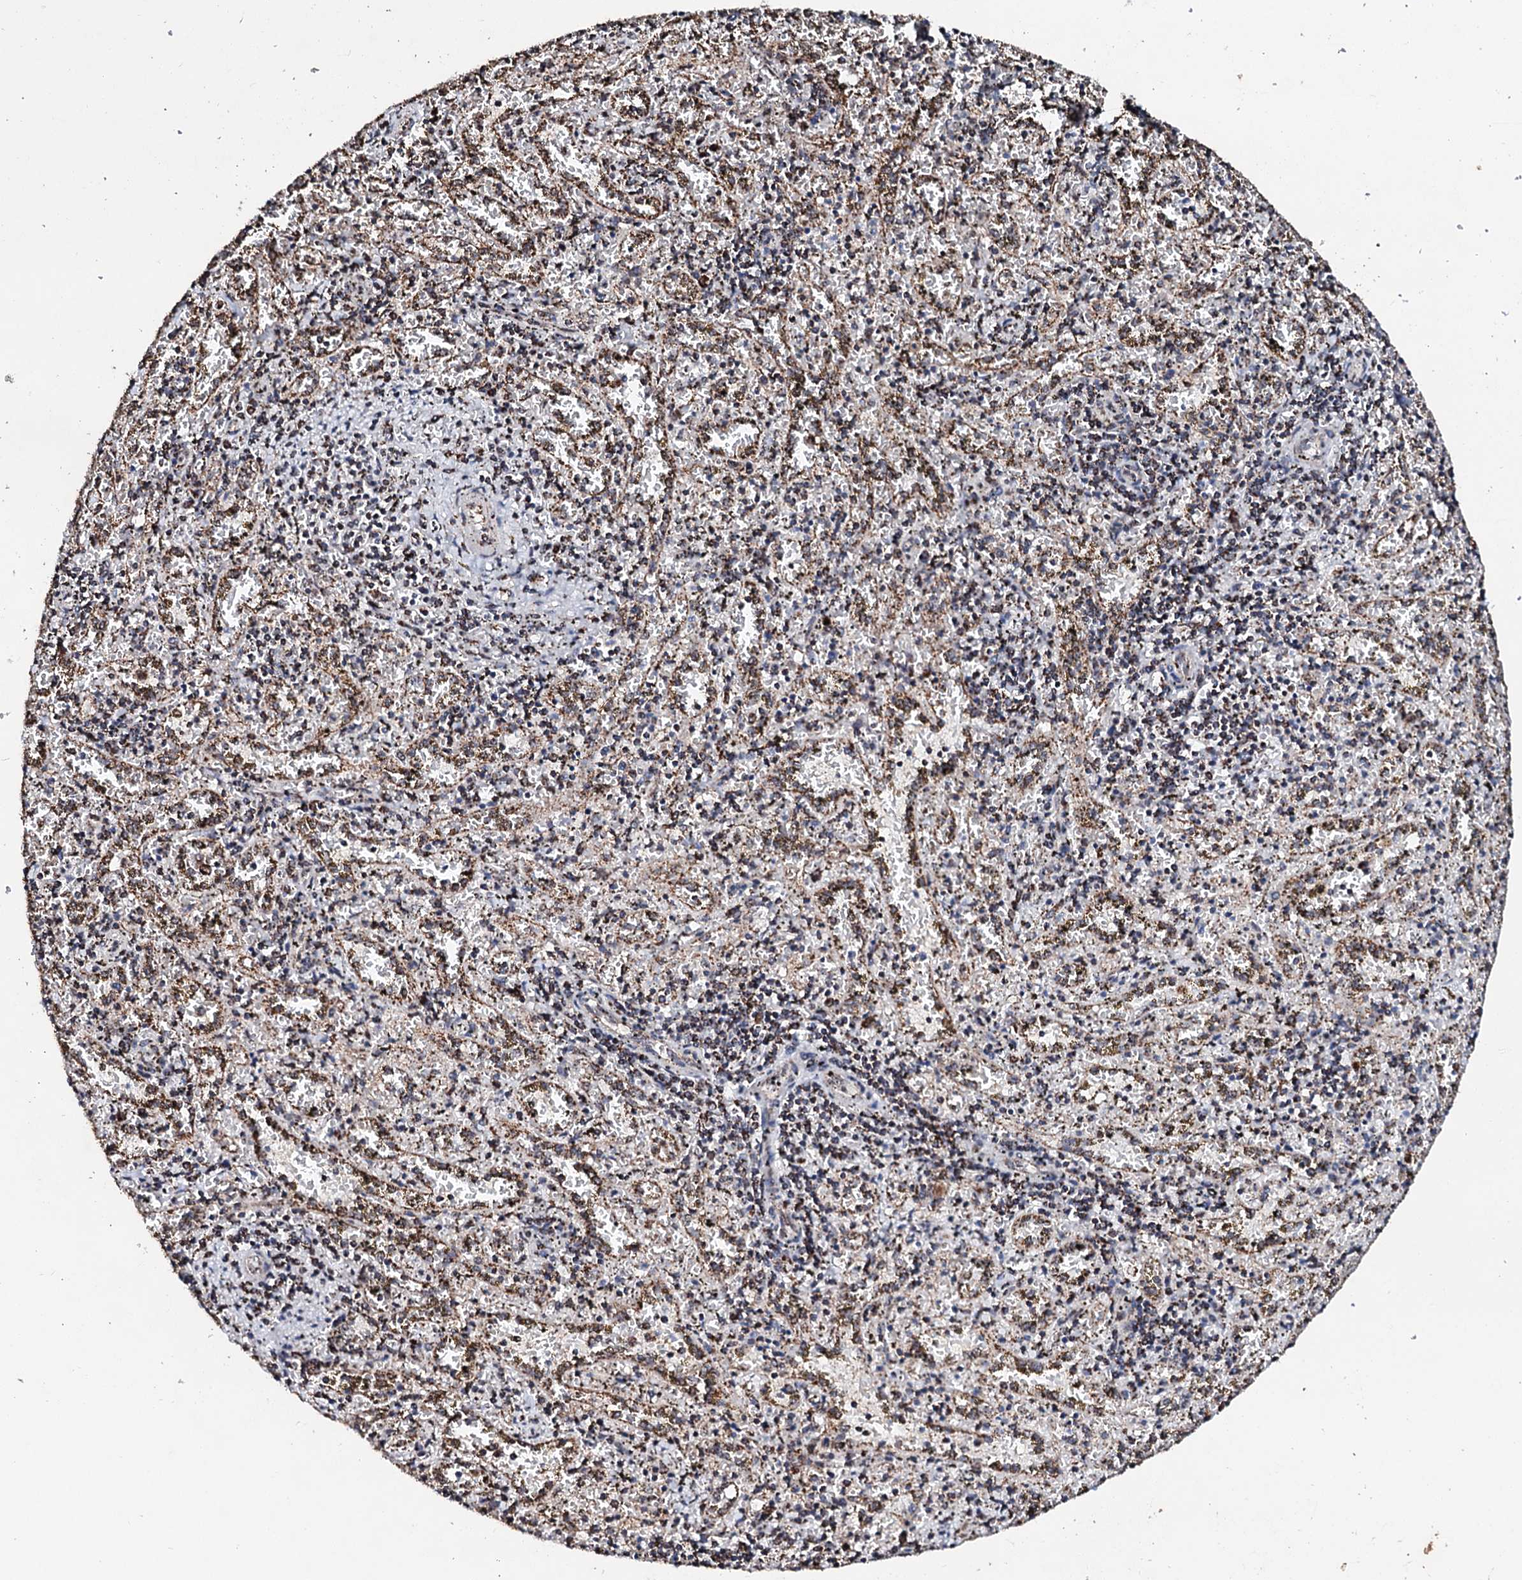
{"staining": {"intensity": "moderate", "quantity": "25%-75%", "location": "cytoplasmic/membranous"}, "tissue": "spleen", "cell_type": "Cells in red pulp", "image_type": "normal", "snomed": [{"axis": "morphology", "description": "Normal tissue, NOS"}, {"axis": "topography", "description": "Spleen"}], "caption": "About 25%-75% of cells in red pulp in normal spleen reveal moderate cytoplasmic/membranous protein expression as visualized by brown immunohistochemical staining.", "gene": "SECISBP2L", "patient": {"sex": "male", "age": 11}}